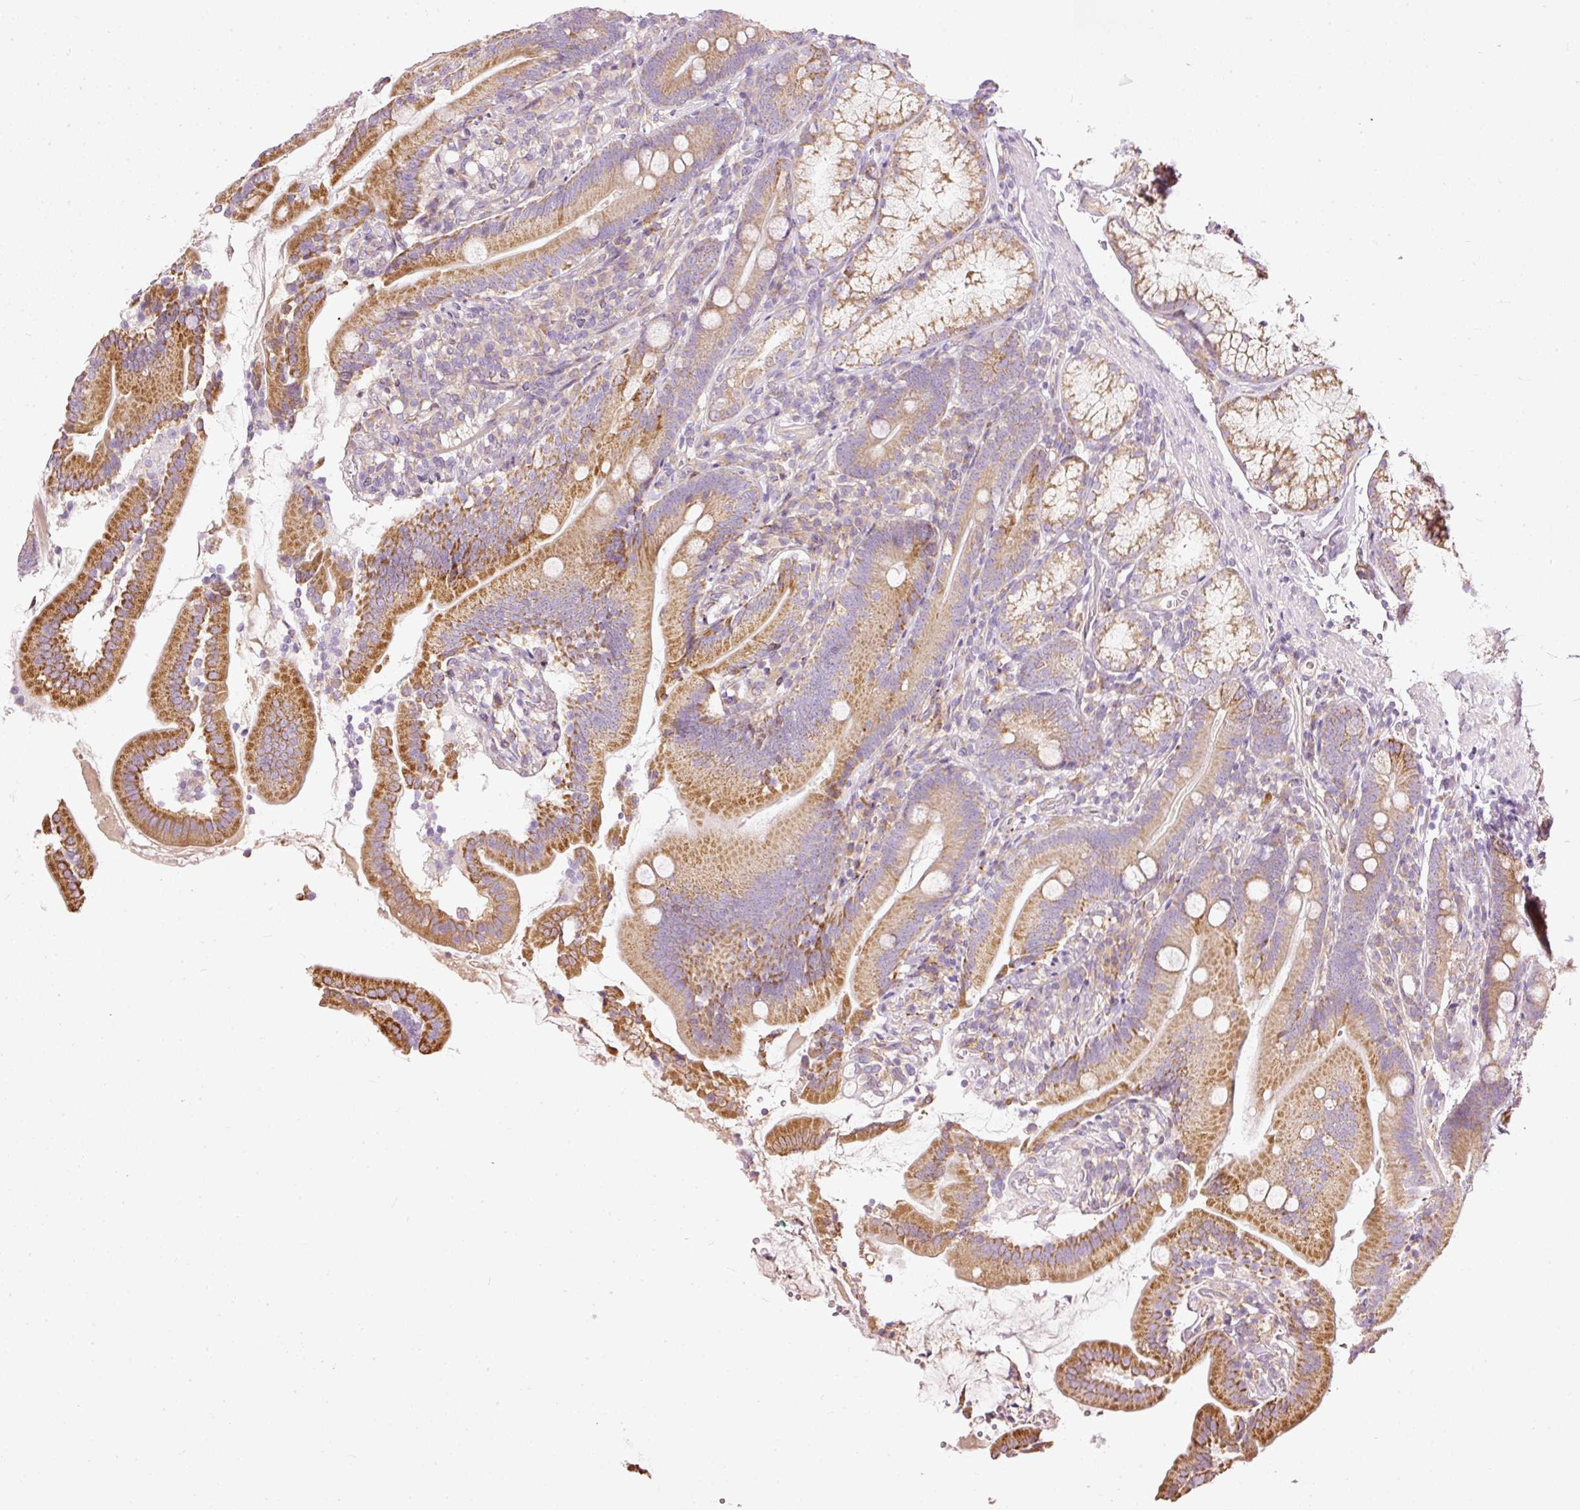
{"staining": {"intensity": "strong", "quantity": "25%-75%", "location": "cytoplasmic/membranous"}, "tissue": "duodenum", "cell_type": "Glandular cells", "image_type": "normal", "snomed": [{"axis": "morphology", "description": "Normal tissue, NOS"}, {"axis": "topography", "description": "Duodenum"}], "caption": "Immunohistochemical staining of normal human duodenum demonstrates strong cytoplasmic/membranous protein expression in approximately 25%-75% of glandular cells. The protein of interest is shown in brown color, while the nuclei are stained blue.", "gene": "PAQR9", "patient": {"sex": "female", "age": 67}}